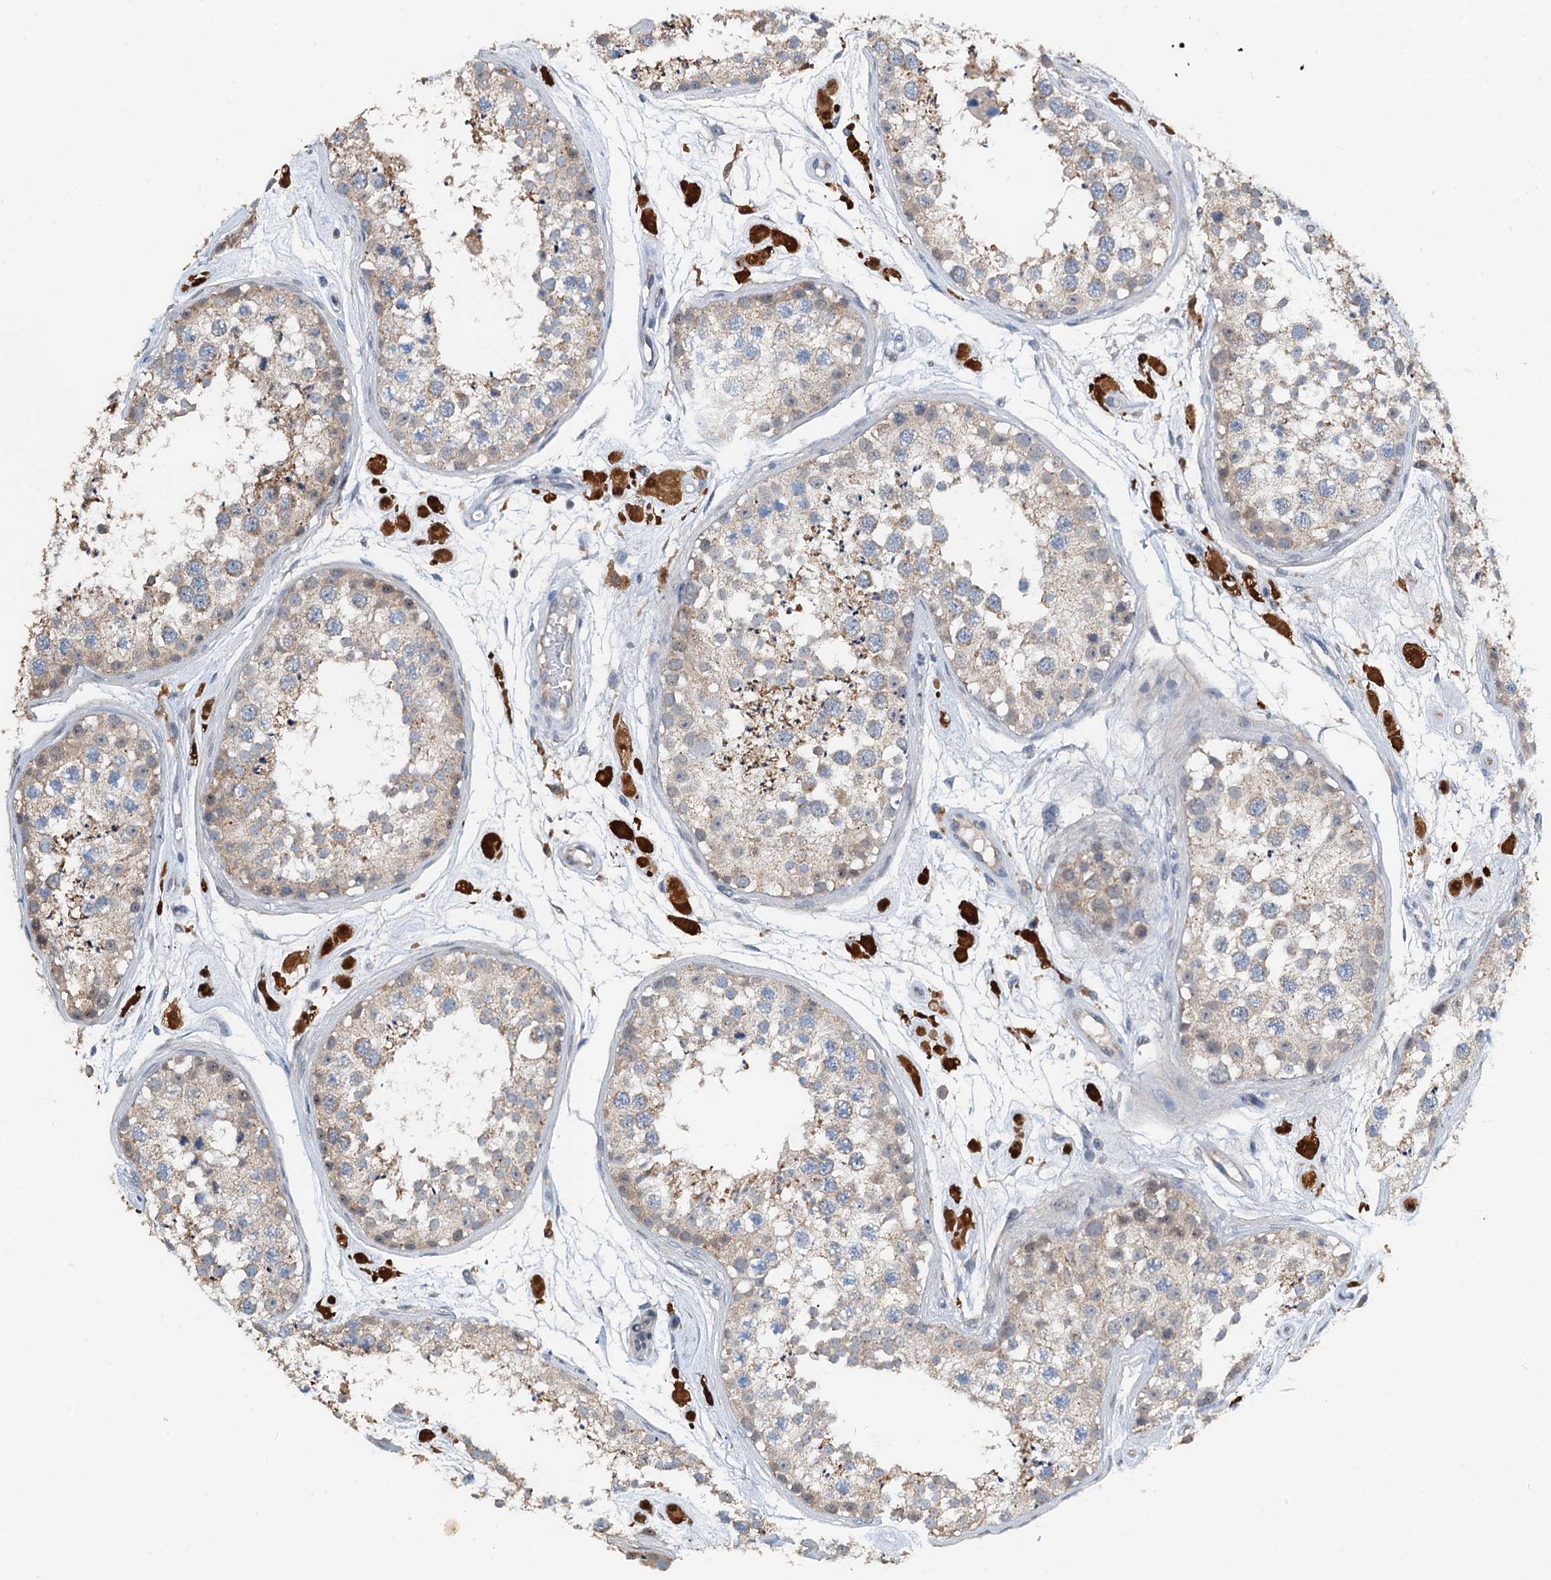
{"staining": {"intensity": "weak", "quantity": "25%-75%", "location": "cytoplasmic/membranous"}, "tissue": "testis", "cell_type": "Cells in seminiferous ducts", "image_type": "normal", "snomed": [{"axis": "morphology", "description": "Normal tissue, NOS"}, {"axis": "topography", "description": "Testis"}], "caption": "This photomicrograph shows immunohistochemistry (IHC) staining of normal human testis, with low weak cytoplasmic/membranous positivity in approximately 25%-75% of cells in seminiferous ducts.", "gene": "ZNF606", "patient": {"sex": "male", "age": 25}}